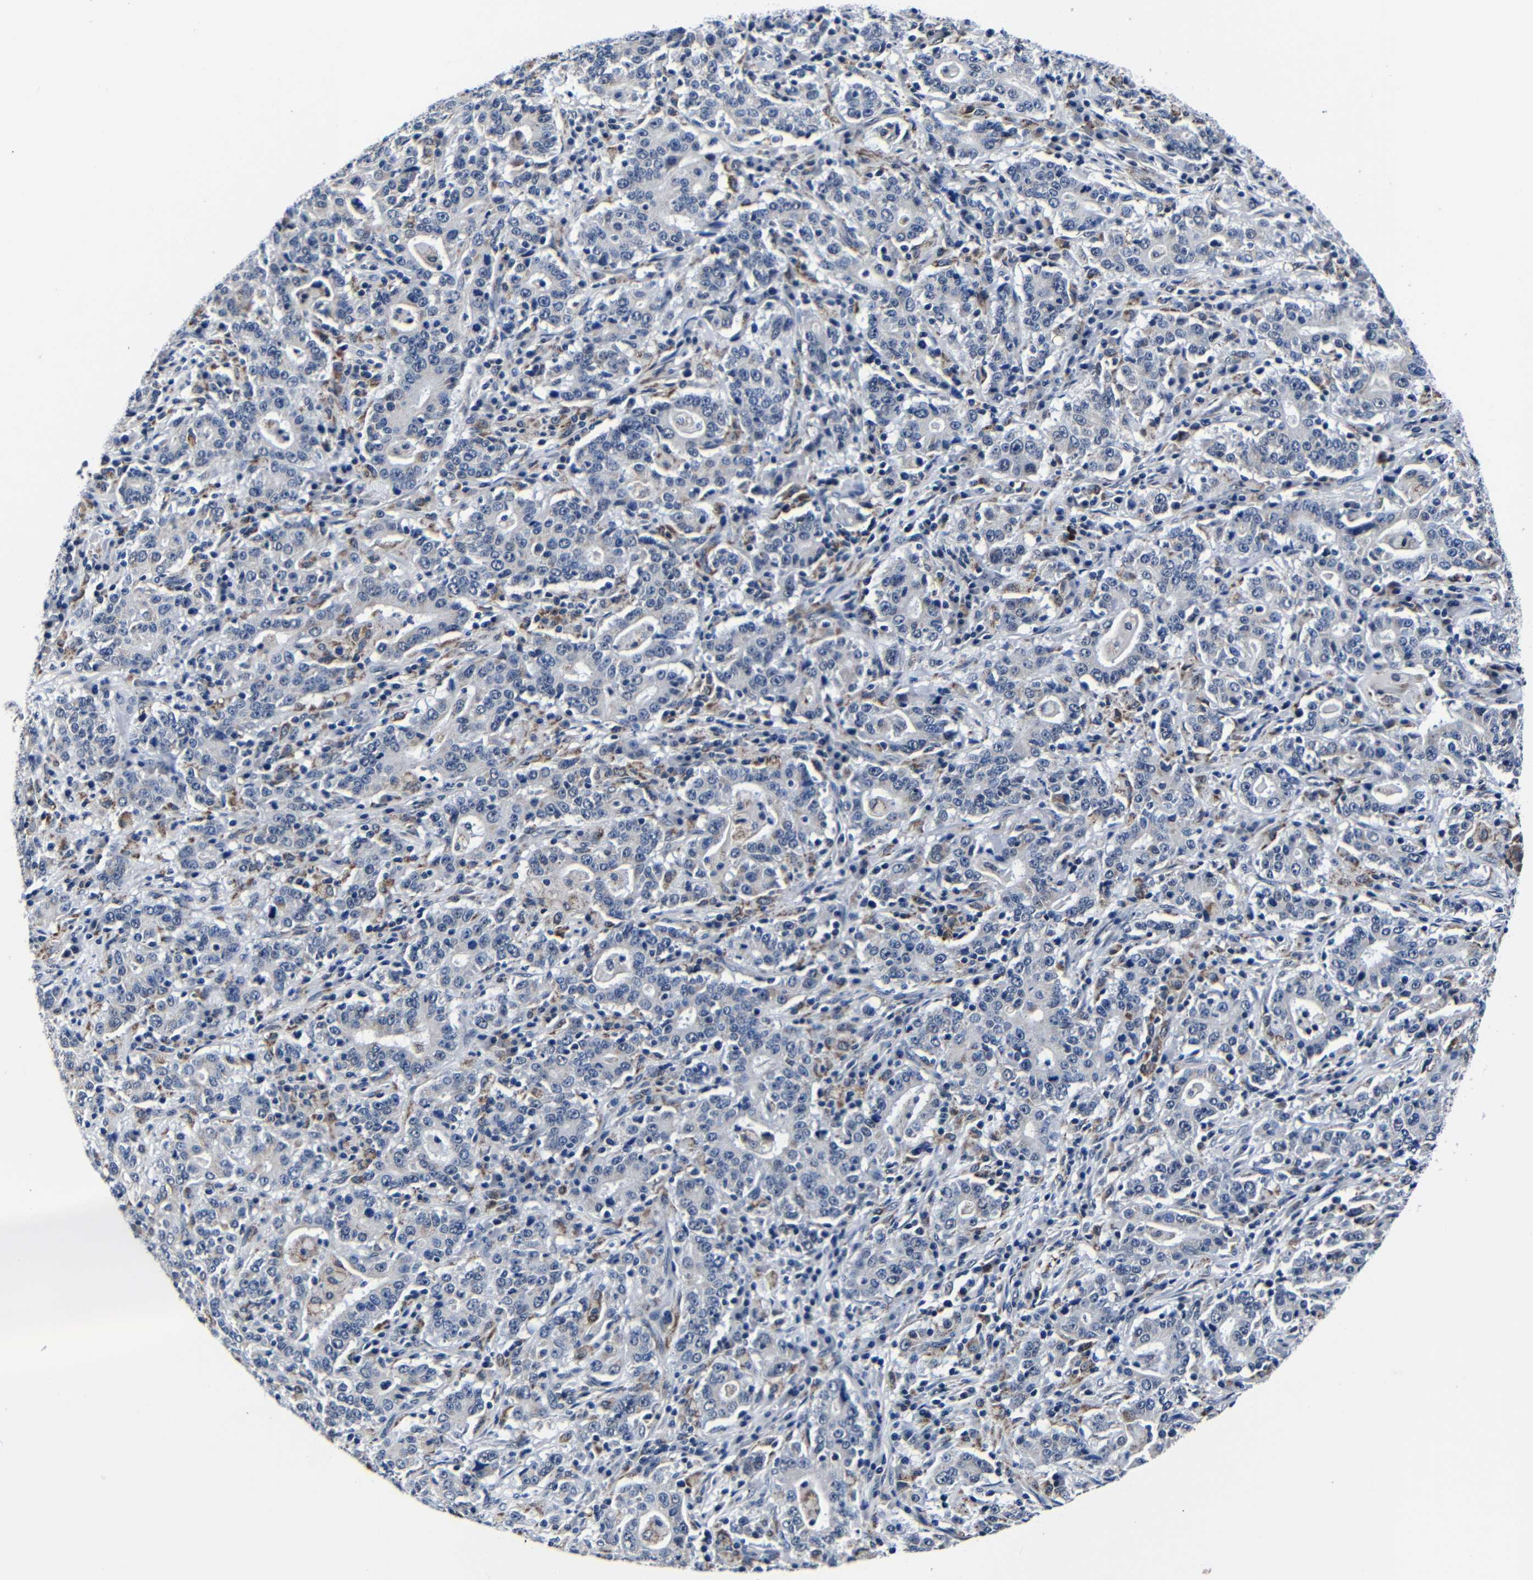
{"staining": {"intensity": "negative", "quantity": "none", "location": "none"}, "tissue": "stomach cancer", "cell_type": "Tumor cells", "image_type": "cancer", "snomed": [{"axis": "morphology", "description": "Normal tissue, NOS"}, {"axis": "morphology", "description": "Adenocarcinoma, NOS"}, {"axis": "topography", "description": "Stomach, upper"}, {"axis": "topography", "description": "Stomach"}], "caption": "IHC of human adenocarcinoma (stomach) exhibits no staining in tumor cells.", "gene": "DEPP1", "patient": {"sex": "male", "age": 59}}